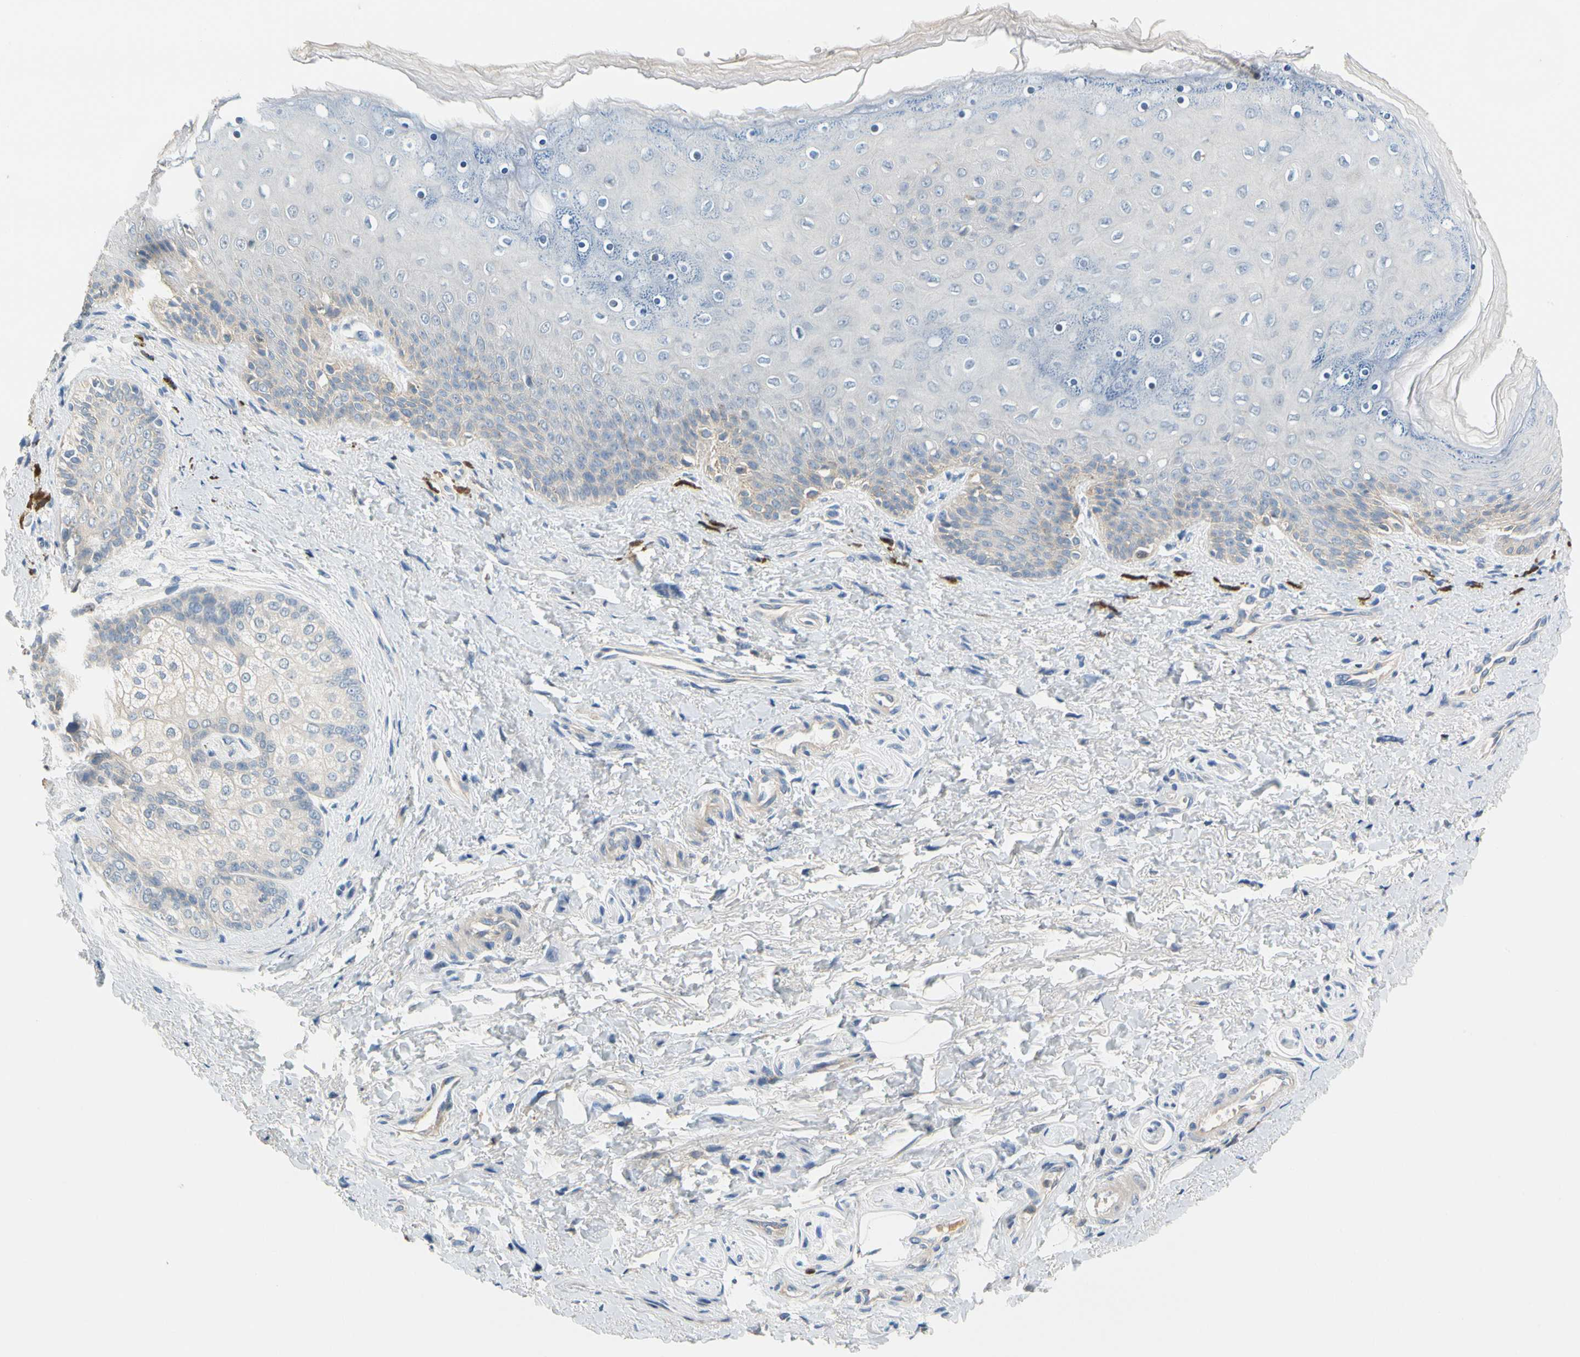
{"staining": {"intensity": "negative", "quantity": "none", "location": "none"}, "tissue": "skin", "cell_type": "Epidermal cells", "image_type": "normal", "snomed": [{"axis": "morphology", "description": "Normal tissue, NOS"}, {"axis": "topography", "description": "Anal"}], "caption": "Epidermal cells show no significant expression in normal skin. (DAB (3,3'-diaminobenzidine) IHC, high magnification).", "gene": "SP140", "patient": {"sex": "female", "age": 46}}